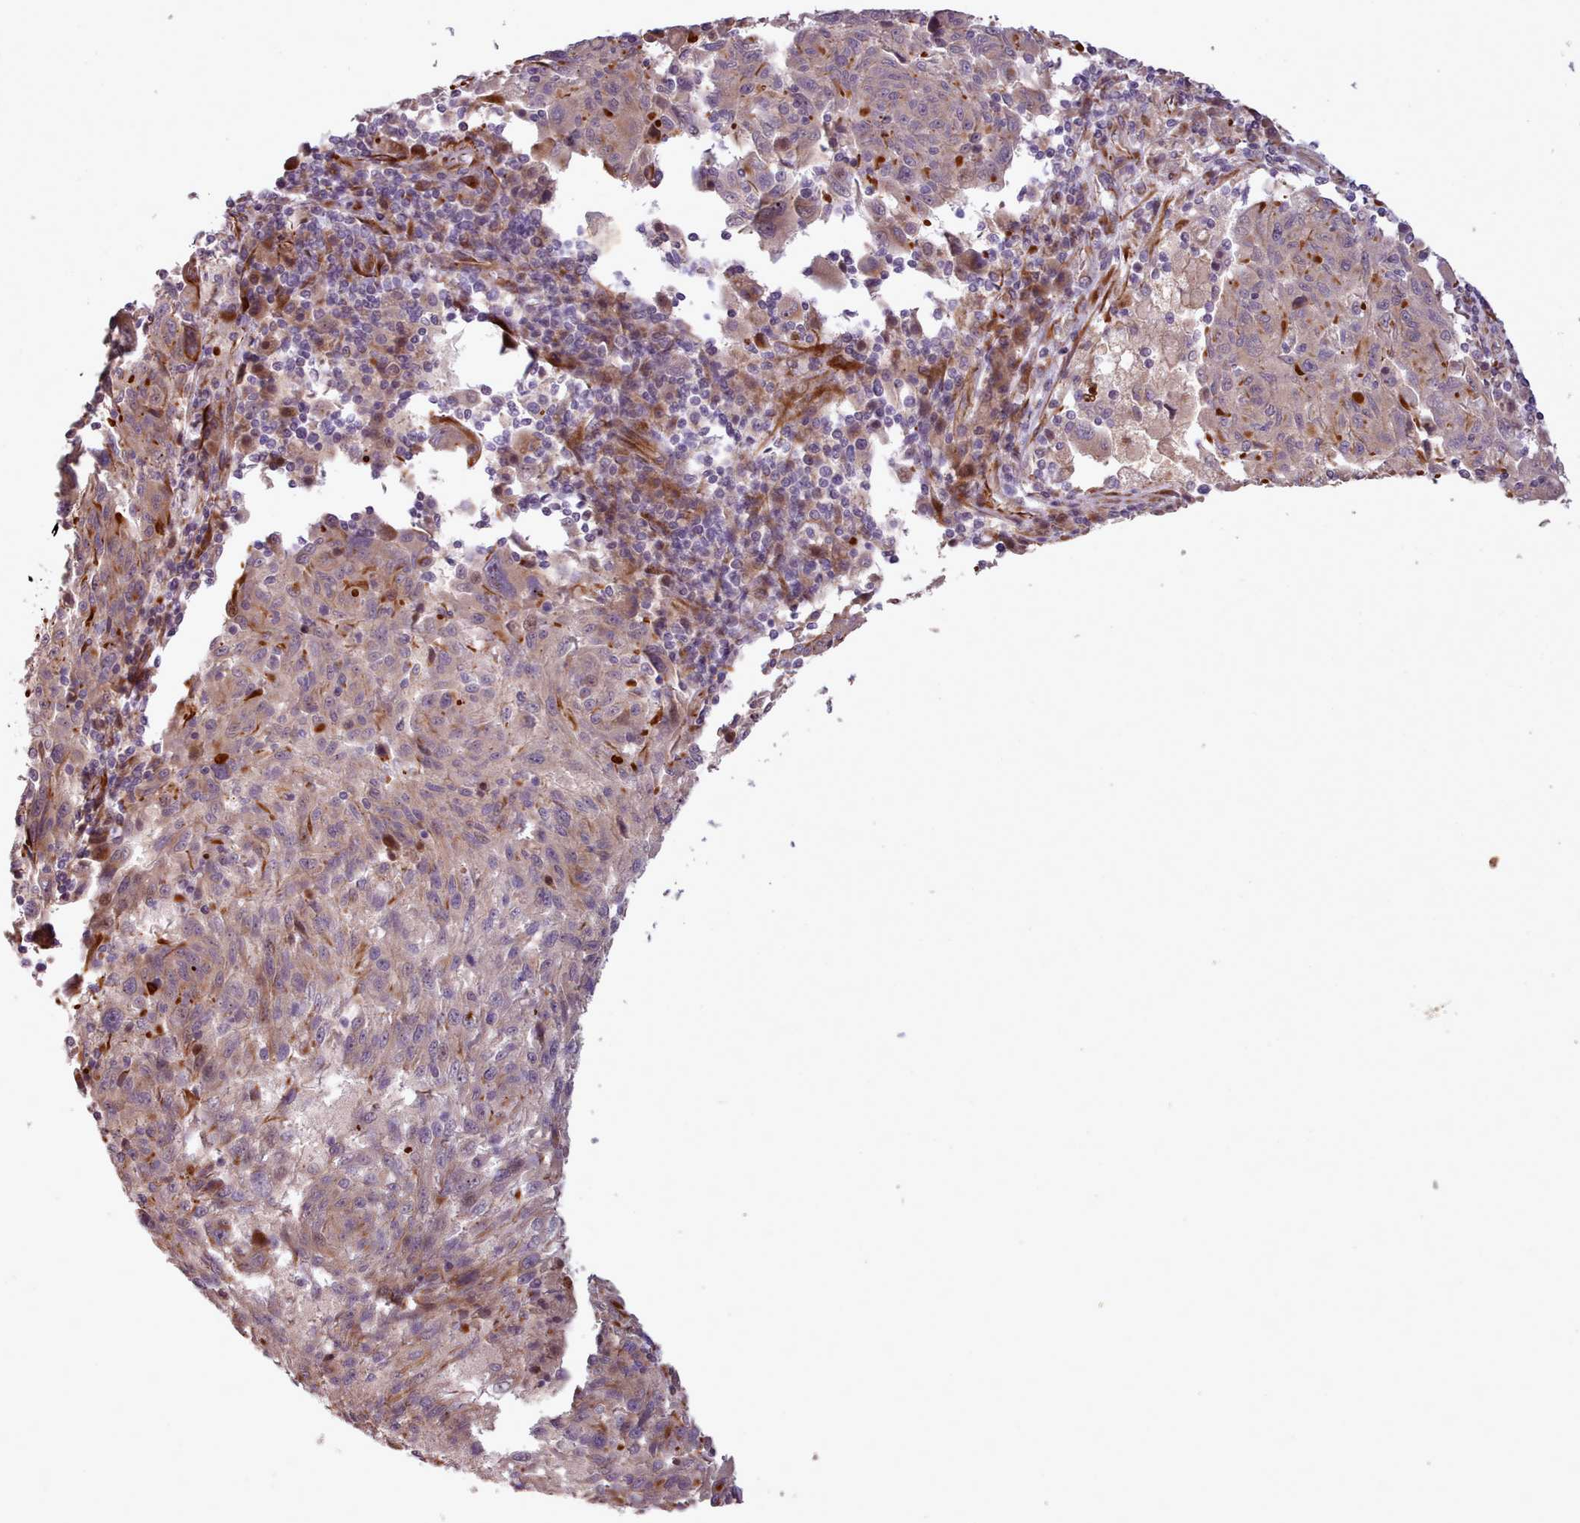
{"staining": {"intensity": "strong", "quantity": "<25%", "location": "cytoplasmic/membranous"}, "tissue": "melanoma", "cell_type": "Tumor cells", "image_type": "cancer", "snomed": [{"axis": "morphology", "description": "Malignant melanoma, NOS"}, {"axis": "topography", "description": "Skin"}], "caption": "Protein expression by IHC displays strong cytoplasmic/membranous staining in about <25% of tumor cells in melanoma. (IHC, brightfield microscopy, high magnification).", "gene": "GBGT1", "patient": {"sex": "male", "age": 53}}